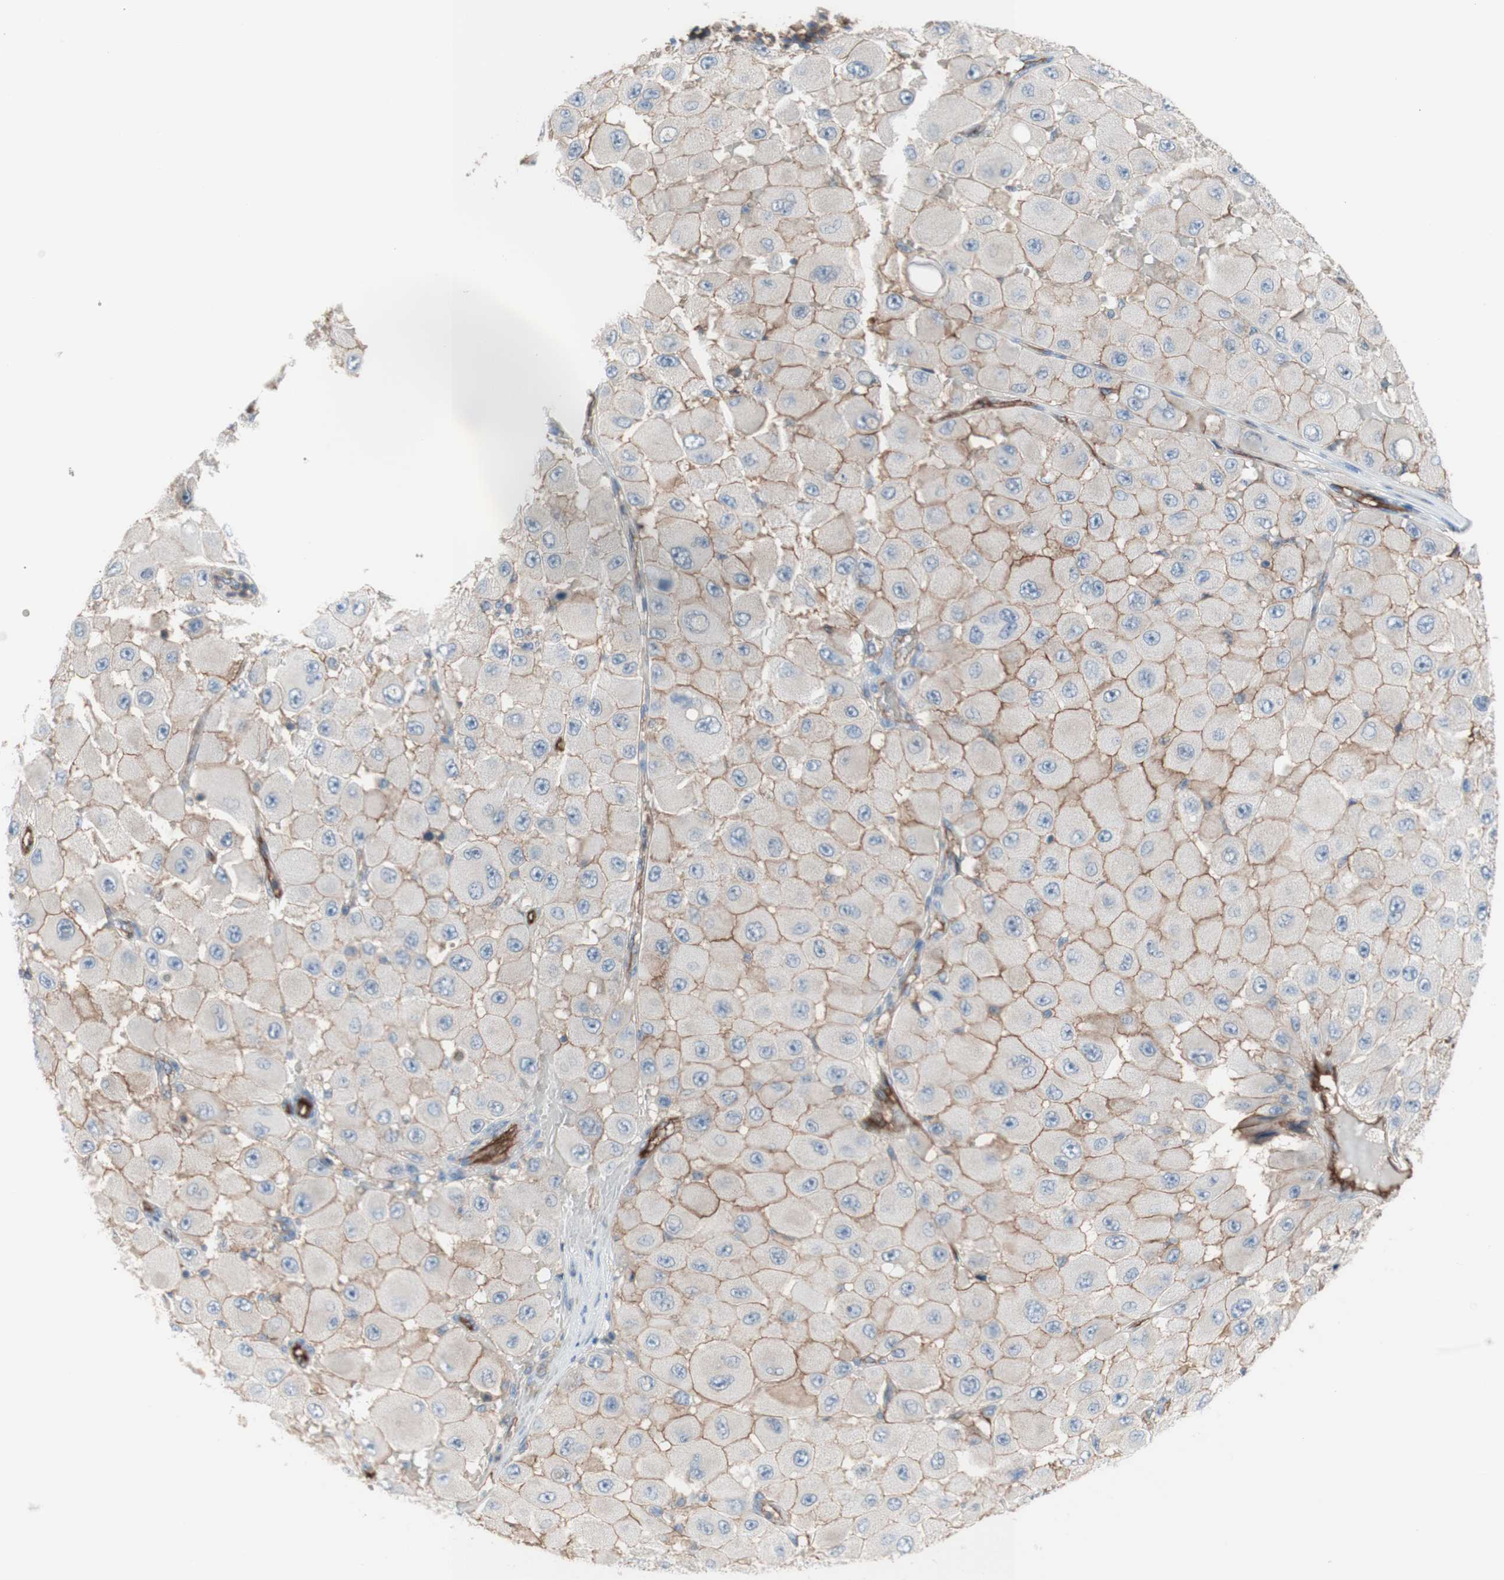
{"staining": {"intensity": "weak", "quantity": ">75%", "location": "cytoplasmic/membranous"}, "tissue": "melanoma", "cell_type": "Tumor cells", "image_type": "cancer", "snomed": [{"axis": "morphology", "description": "Malignant melanoma, NOS"}, {"axis": "topography", "description": "Skin"}], "caption": "High-power microscopy captured an IHC histopathology image of malignant melanoma, revealing weak cytoplasmic/membranous staining in about >75% of tumor cells.", "gene": "CD46", "patient": {"sex": "female", "age": 81}}